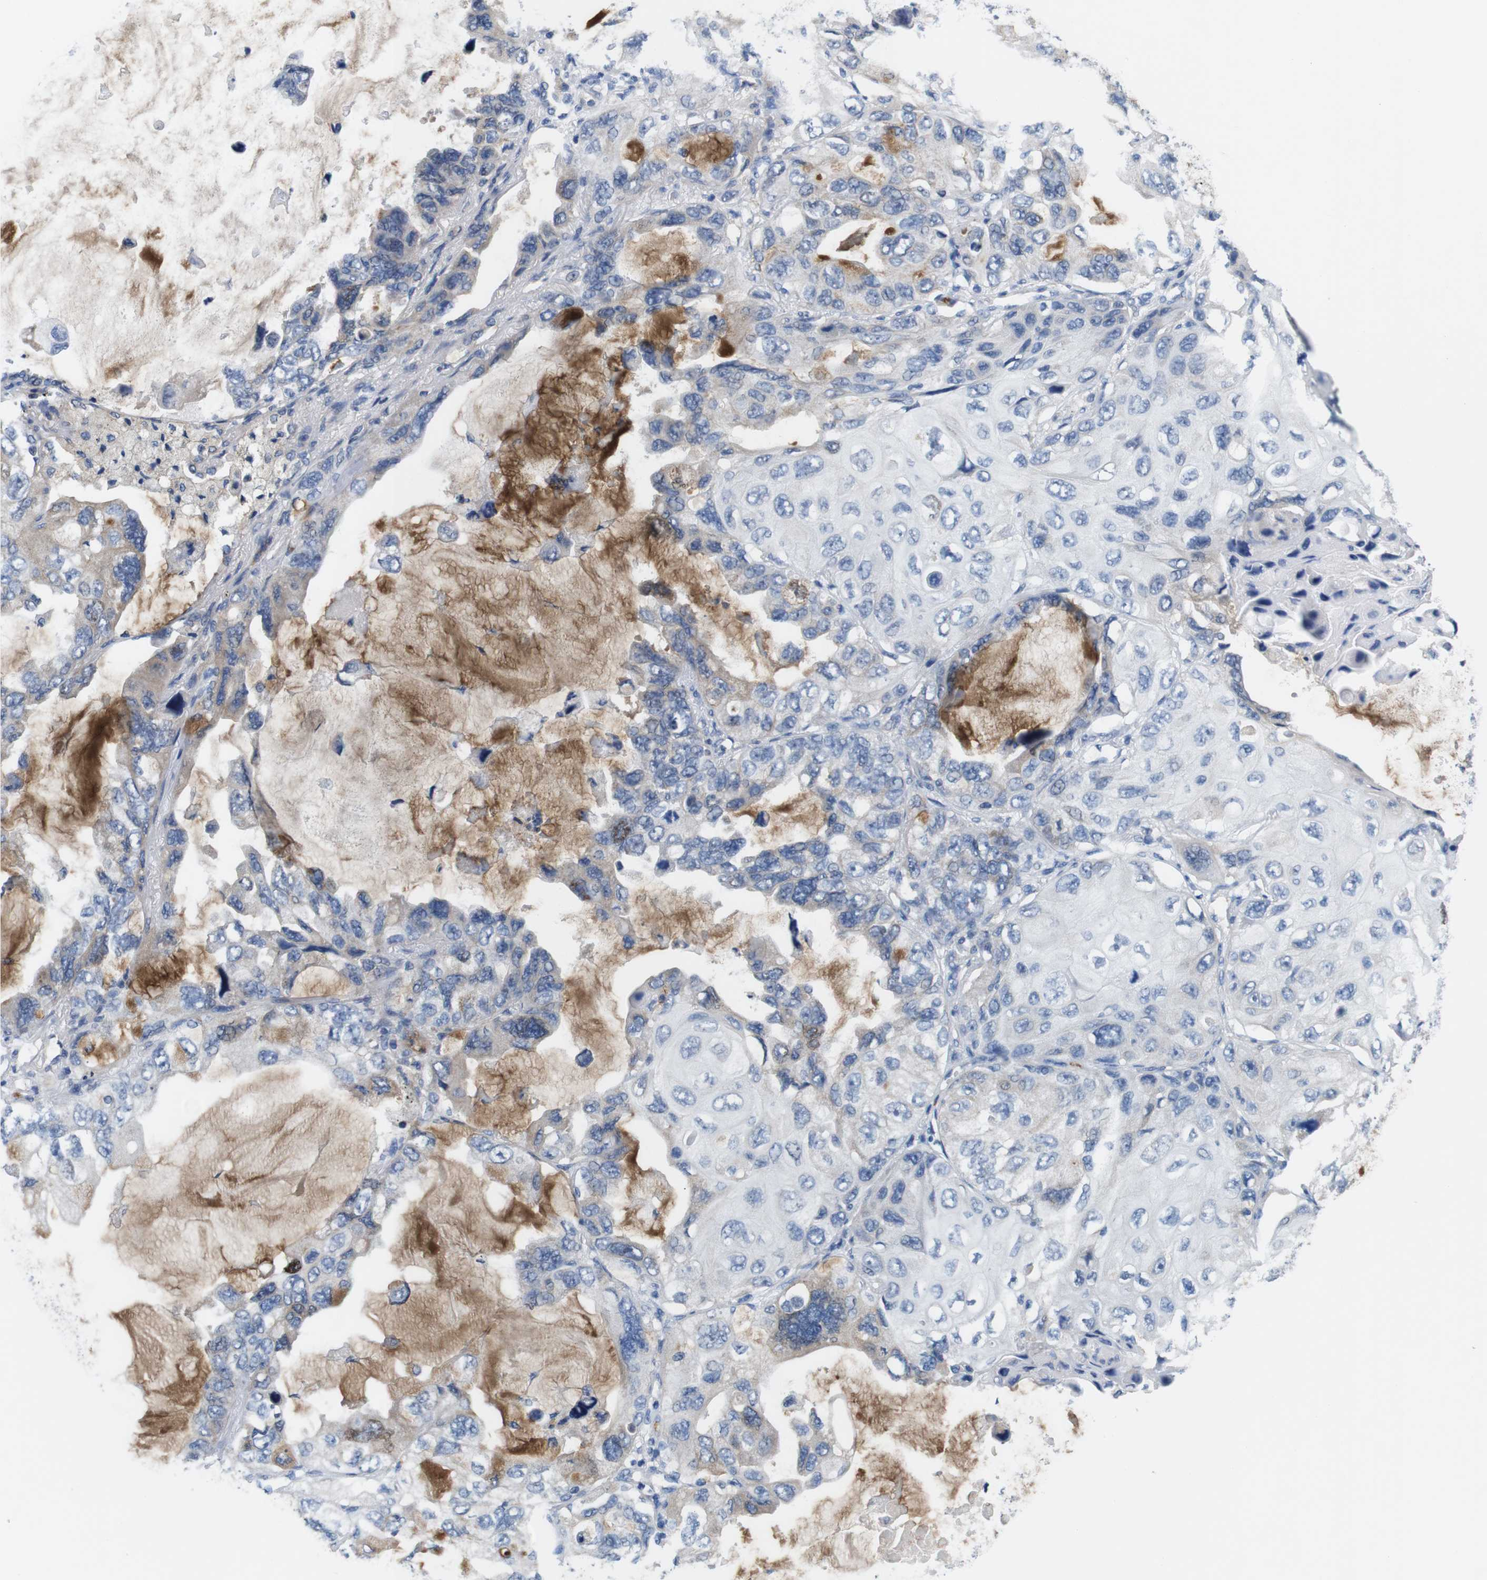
{"staining": {"intensity": "weak", "quantity": "25%-75%", "location": "cytoplasmic/membranous"}, "tissue": "lung cancer", "cell_type": "Tumor cells", "image_type": "cancer", "snomed": [{"axis": "morphology", "description": "Squamous cell carcinoma, NOS"}, {"axis": "topography", "description": "Lung"}], "caption": "This micrograph demonstrates IHC staining of human lung squamous cell carcinoma, with low weak cytoplasmic/membranous positivity in approximately 25%-75% of tumor cells.", "gene": "C1RL", "patient": {"sex": "female", "age": 73}}